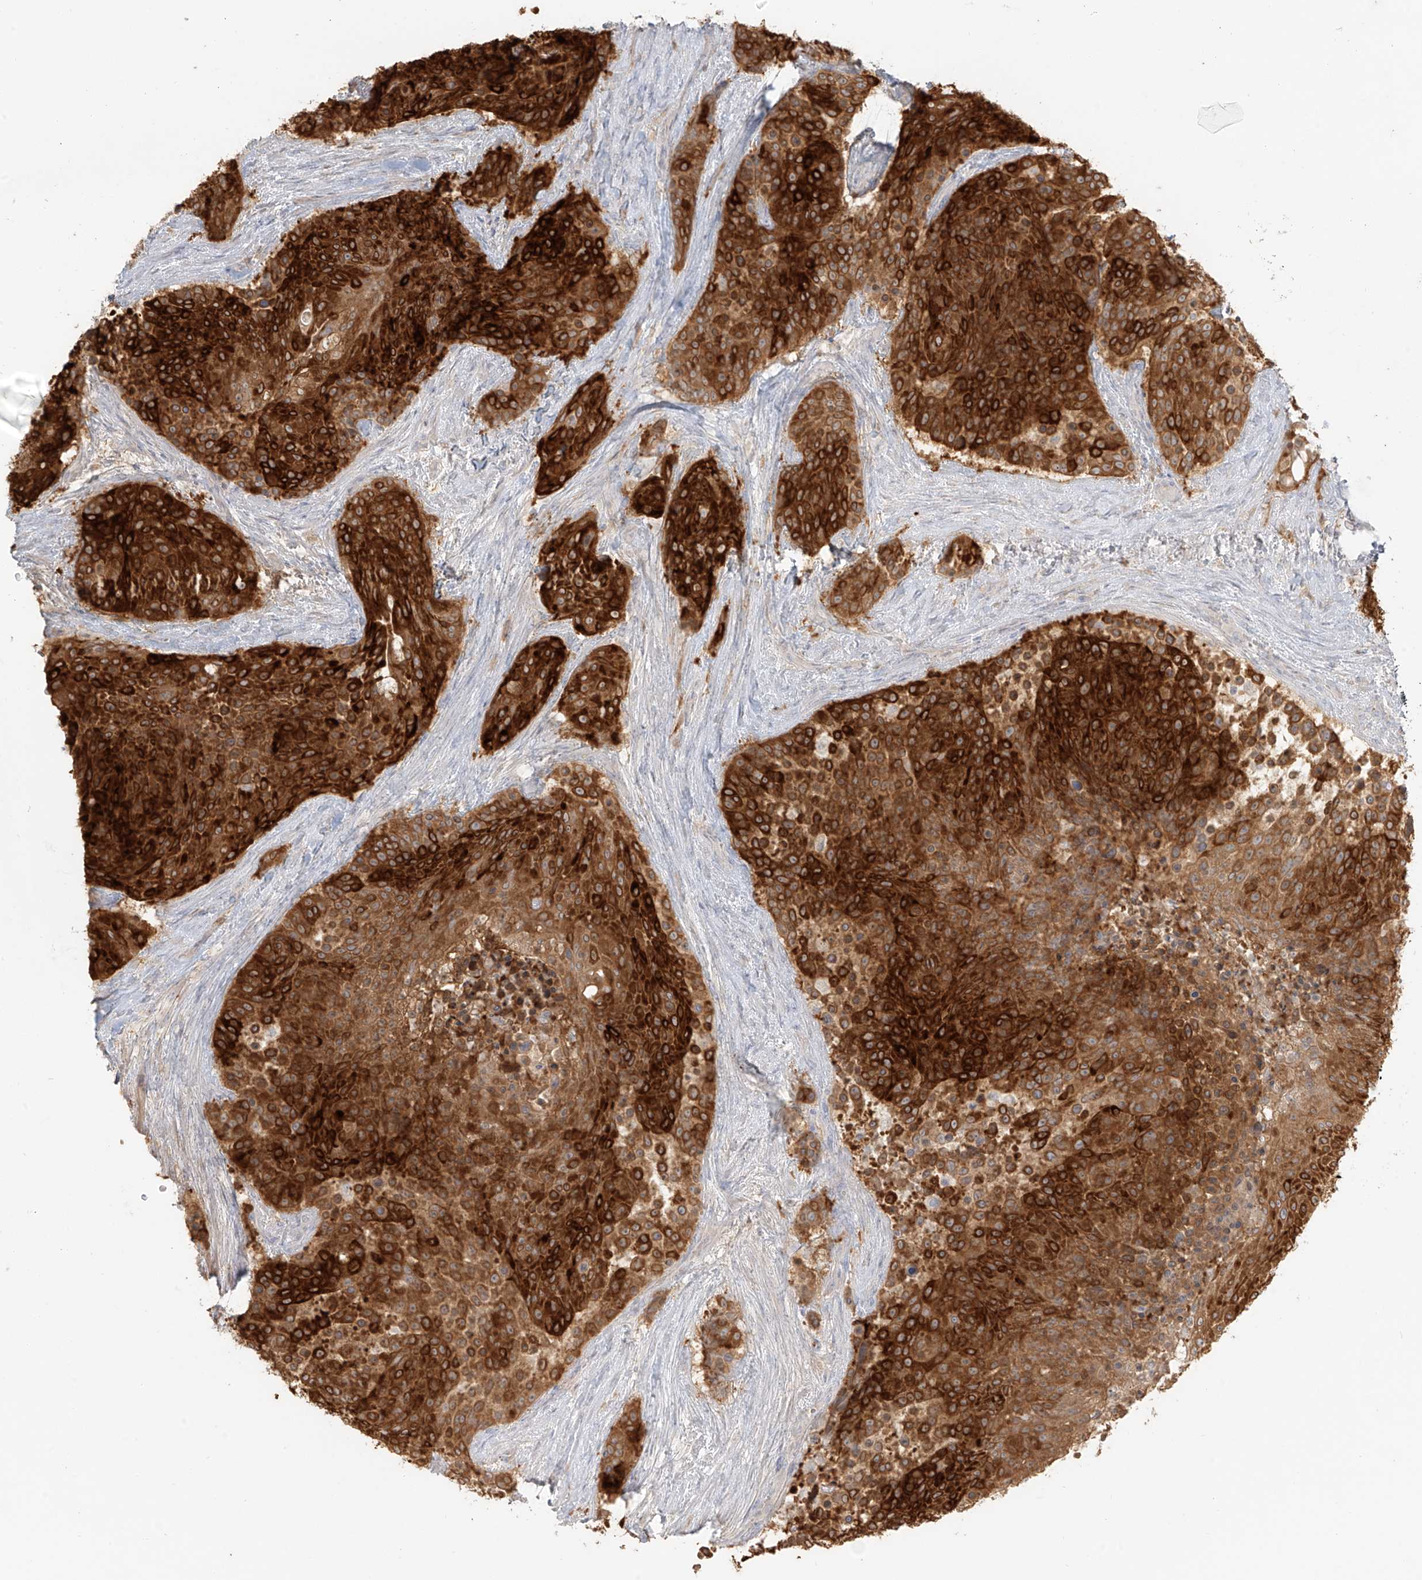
{"staining": {"intensity": "strong", "quantity": ">75%", "location": "cytoplasmic/membranous"}, "tissue": "urothelial cancer", "cell_type": "Tumor cells", "image_type": "cancer", "snomed": [{"axis": "morphology", "description": "Urothelial carcinoma, High grade"}, {"axis": "topography", "description": "Urinary bladder"}], "caption": "Urothelial carcinoma (high-grade) was stained to show a protein in brown. There is high levels of strong cytoplasmic/membranous staining in about >75% of tumor cells.", "gene": "UPK1B", "patient": {"sex": "female", "age": 63}}